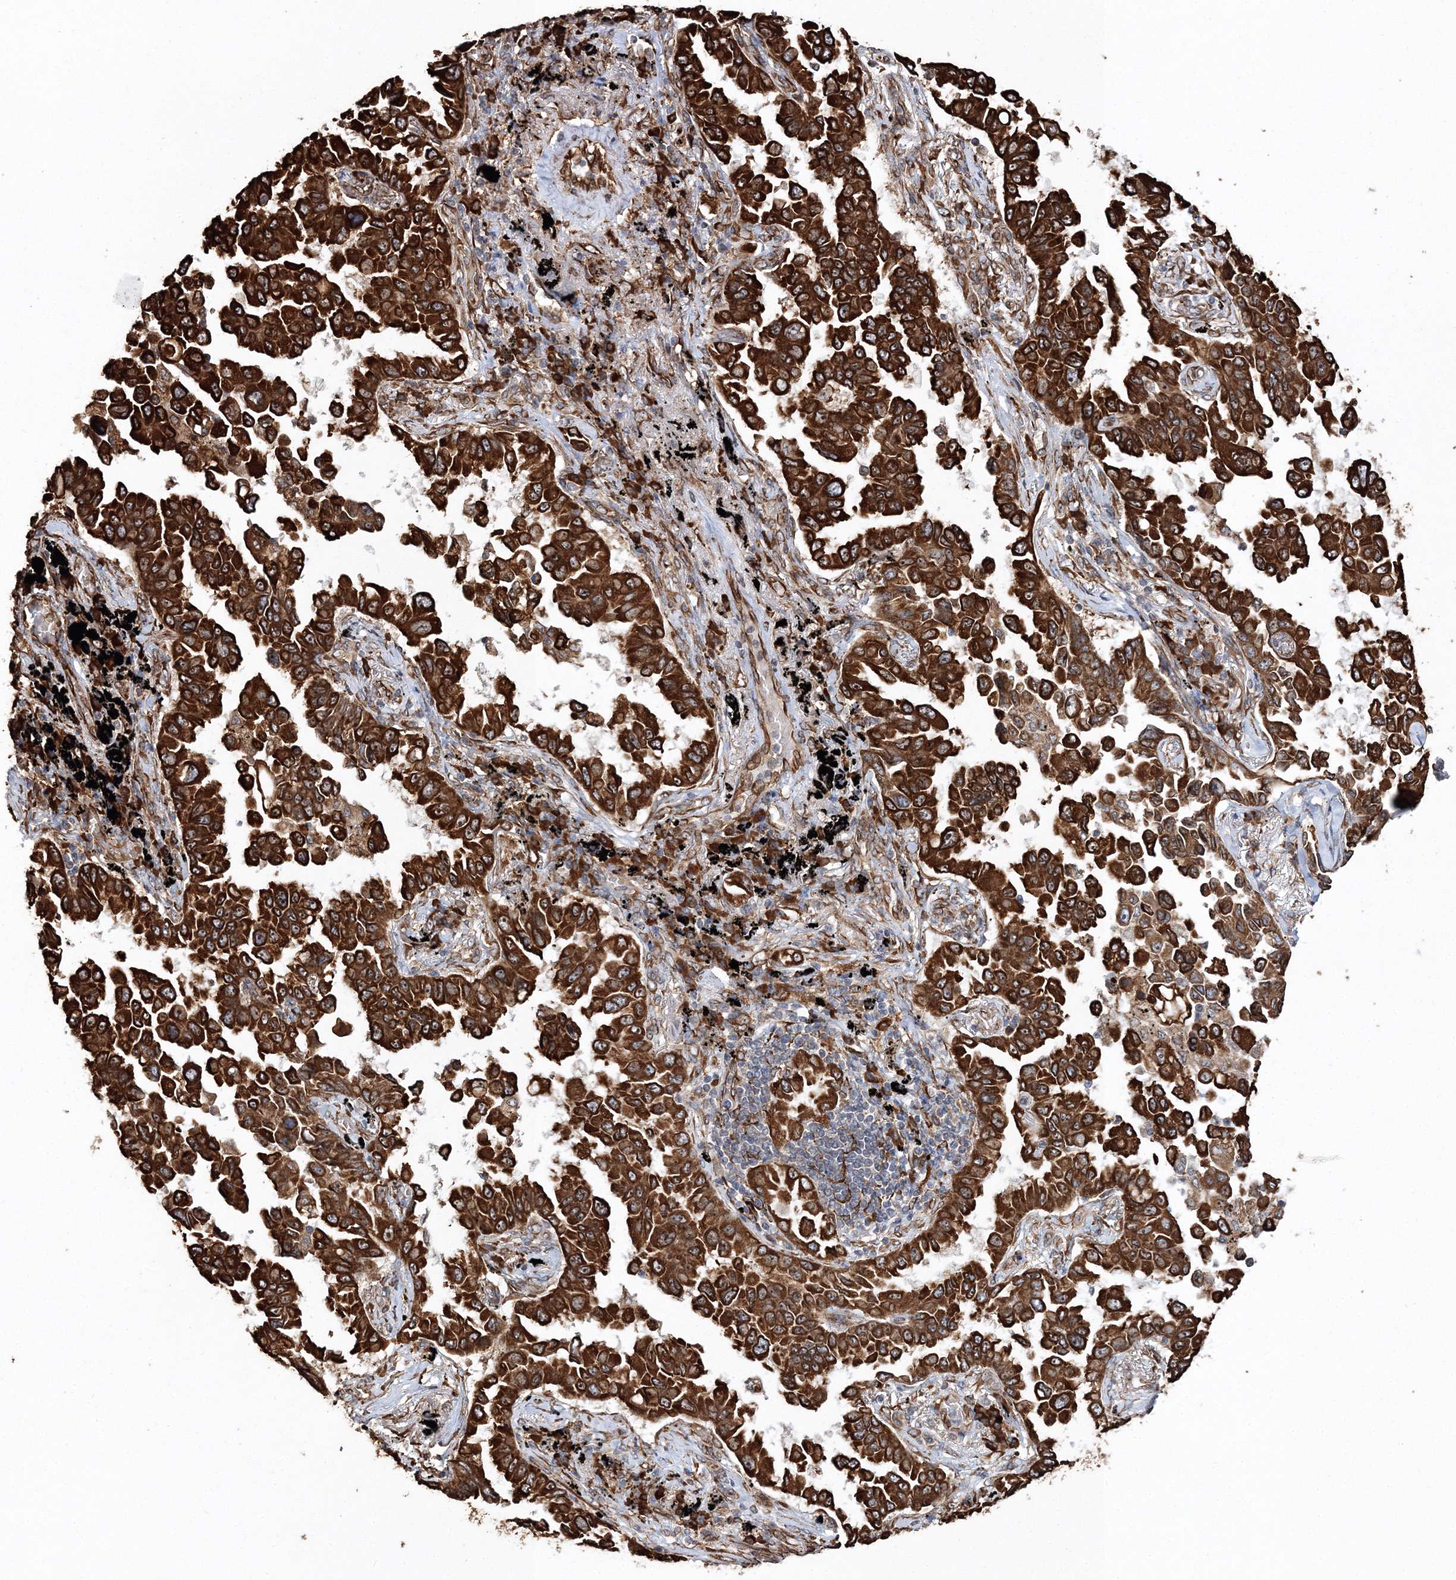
{"staining": {"intensity": "strong", "quantity": ">75%", "location": "cytoplasmic/membranous"}, "tissue": "lung cancer", "cell_type": "Tumor cells", "image_type": "cancer", "snomed": [{"axis": "morphology", "description": "Adenocarcinoma, NOS"}, {"axis": "topography", "description": "Lung"}], "caption": "Immunohistochemical staining of lung cancer demonstrates high levels of strong cytoplasmic/membranous protein expression in about >75% of tumor cells. Immunohistochemistry (ihc) stains the protein of interest in brown and the nuclei are stained blue.", "gene": "SCRN3", "patient": {"sex": "female", "age": 67}}